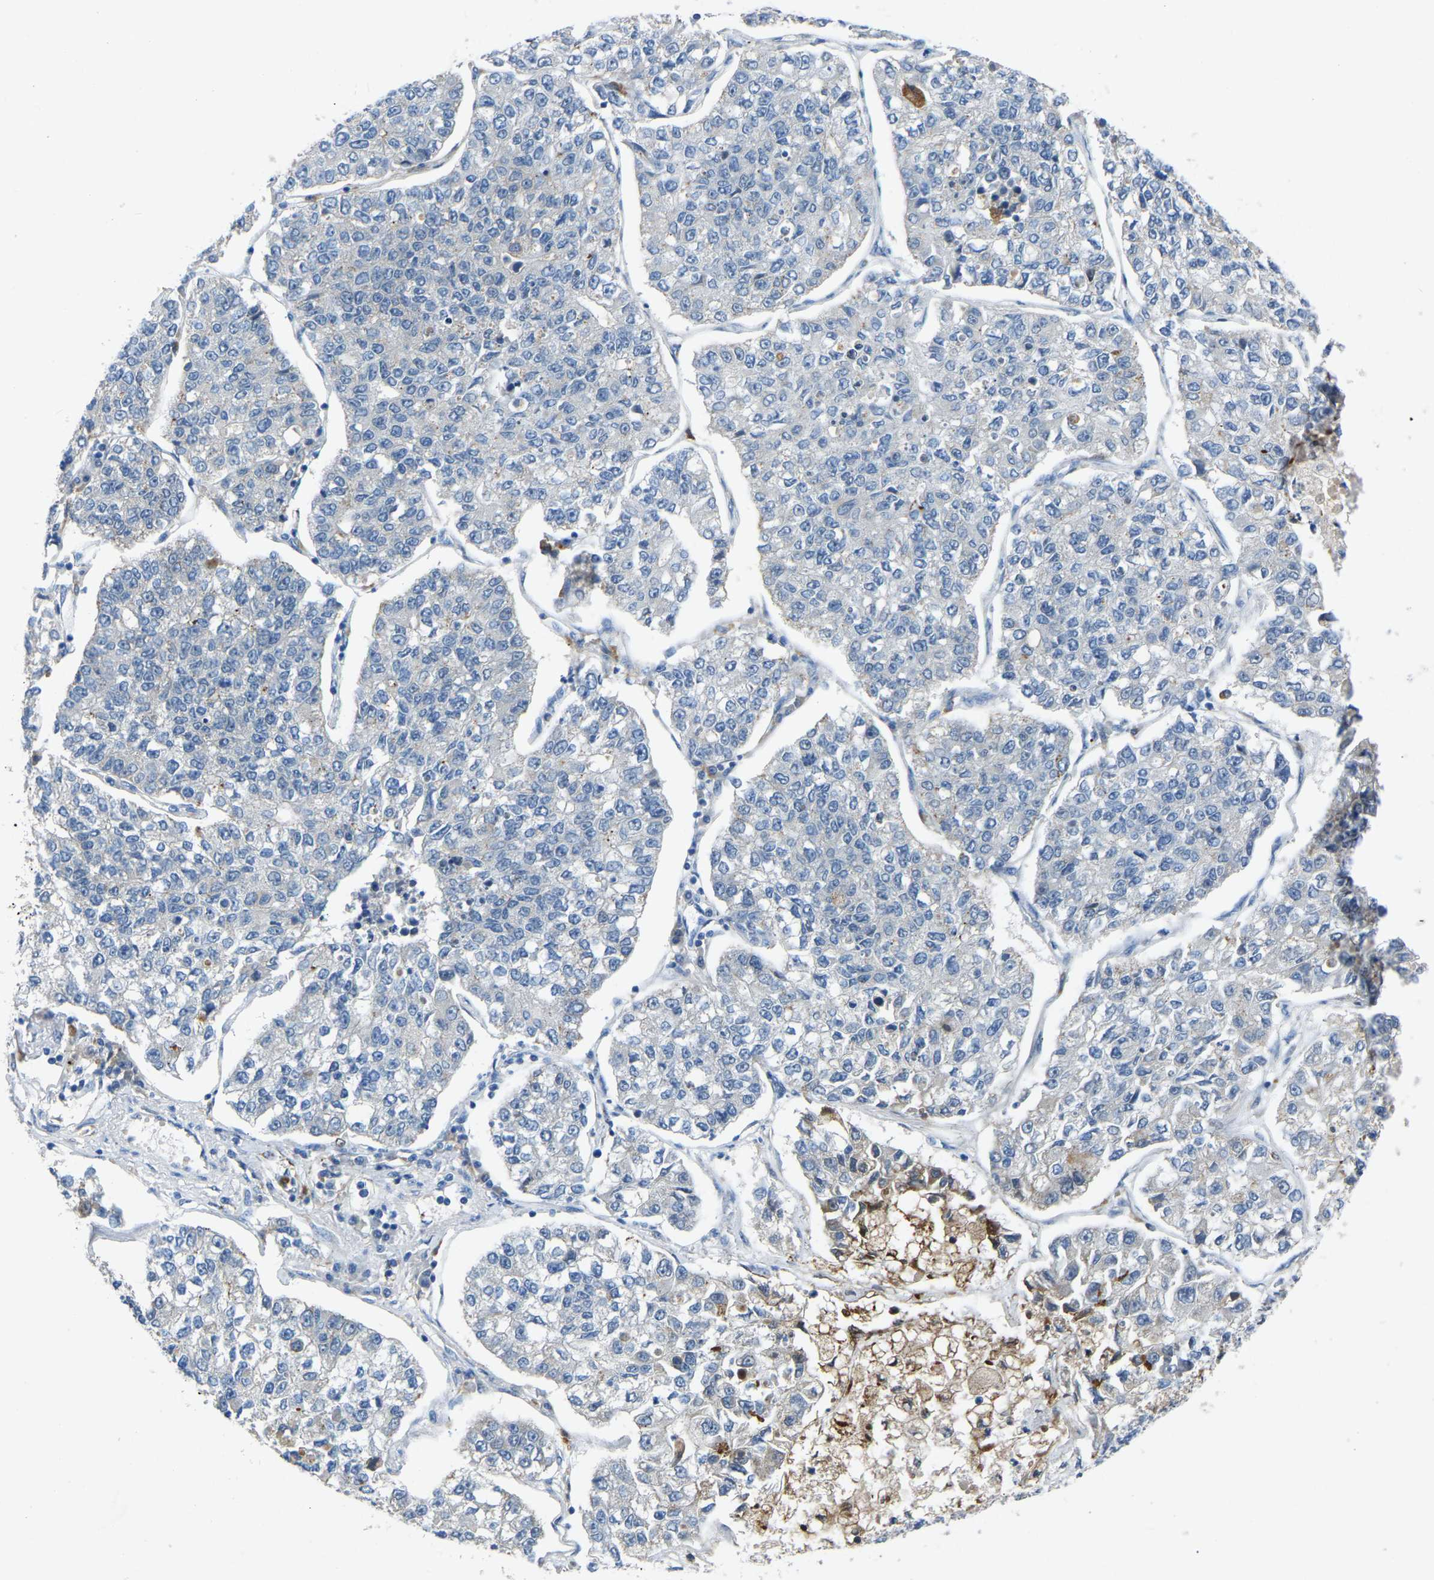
{"staining": {"intensity": "negative", "quantity": "none", "location": "none"}, "tissue": "lung cancer", "cell_type": "Tumor cells", "image_type": "cancer", "snomed": [{"axis": "morphology", "description": "Adenocarcinoma, NOS"}, {"axis": "topography", "description": "Lung"}], "caption": "This is a image of immunohistochemistry (IHC) staining of lung adenocarcinoma, which shows no positivity in tumor cells.", "gene": "FHIT", "patient": {"sex": "male", "age": 49}}